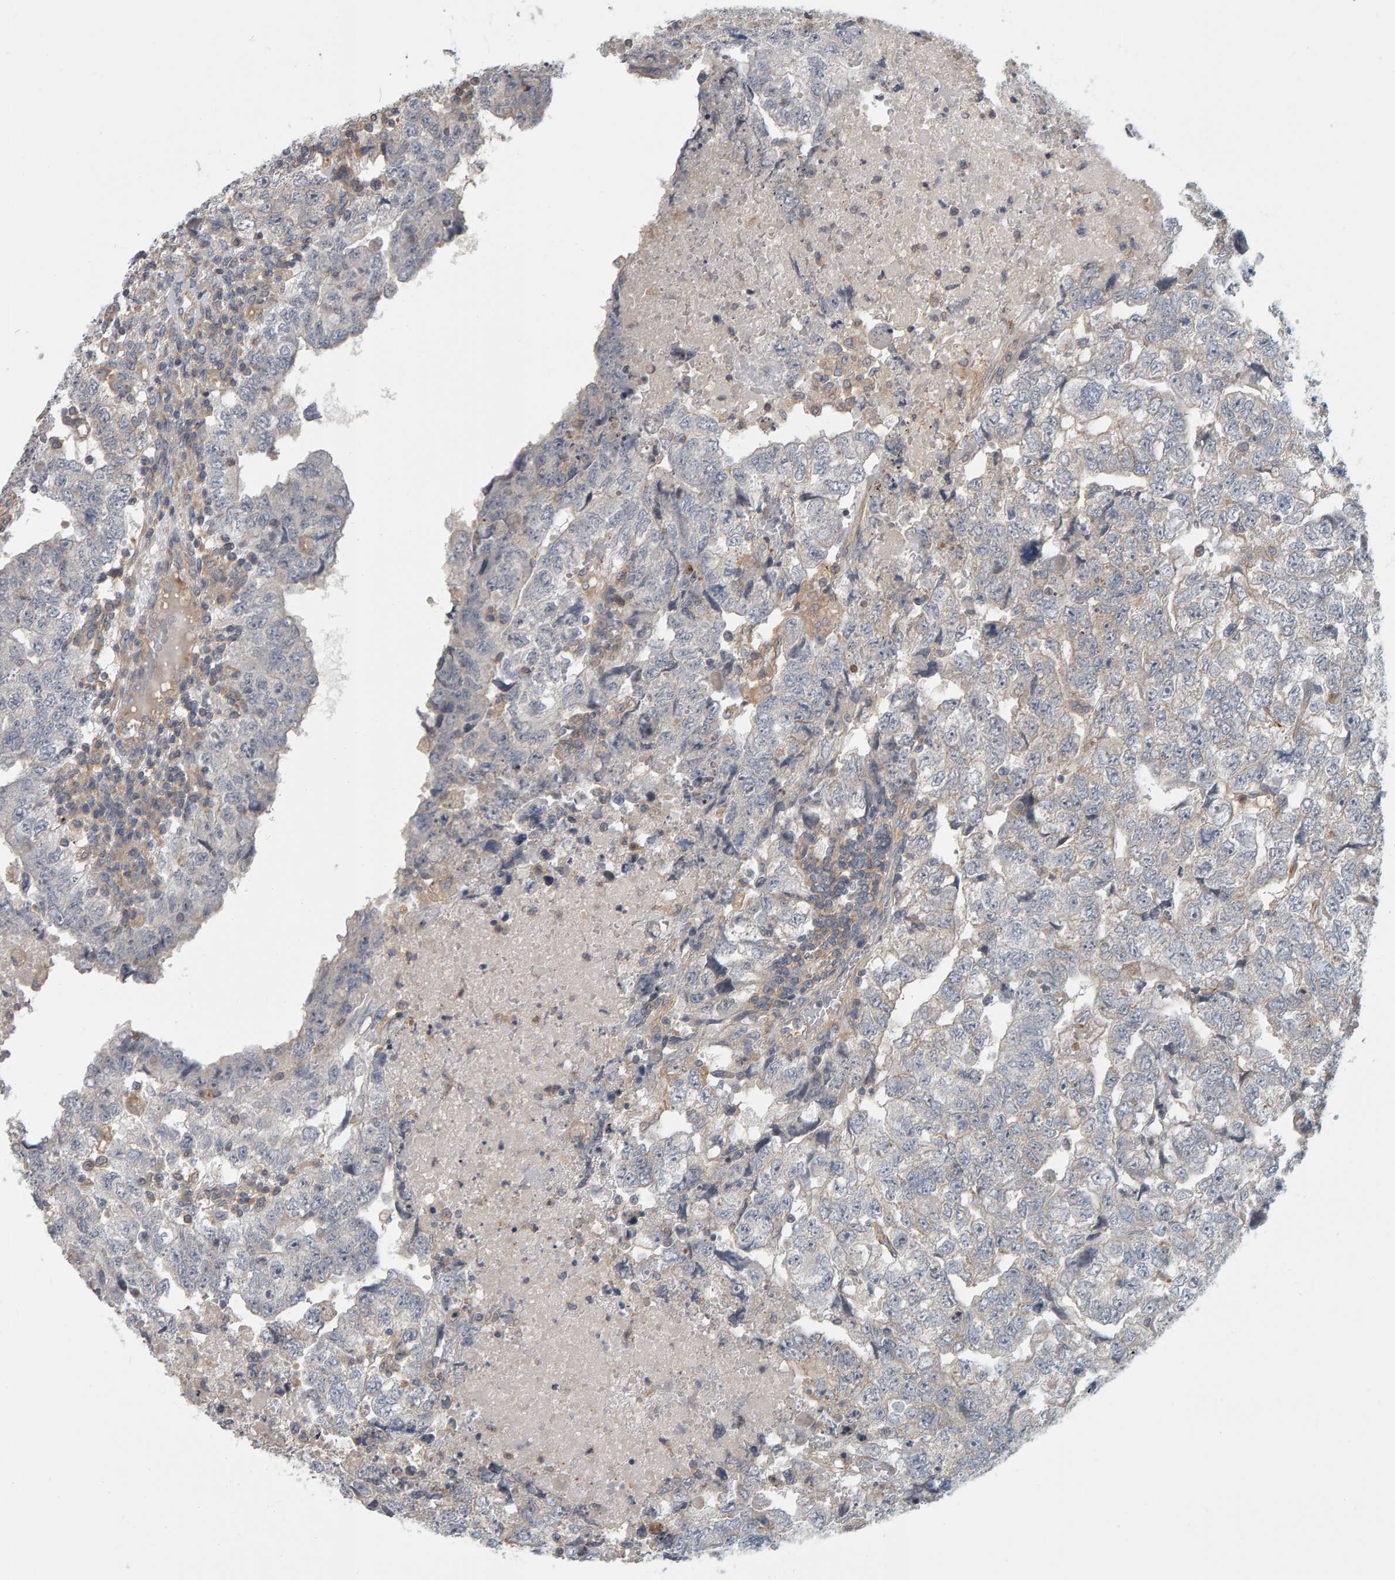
{"staining": {"intensity": "negative", "quantity": "none", "location": "none"}, "tissue": "testis cancer", "cell_type": "Tumor cells", "image_type": "cancer", "snomed": [{"axis": "morphology", "description": "Carcinoma, Embryonal, NOS"}, {"axis": "topography", "description": "Testis"}], "caption": "The IHC image has no significant staining in tumor cells of testis cancer (embryonal carcinoma) tissue. The staining is performed using DAB (3,3'-diaminobenzidine) brown chromogen with nuclei counter-stained in using hematoxylin.", "gene": "C9orf72", "patient": {"sex": "male", "age": 36}}